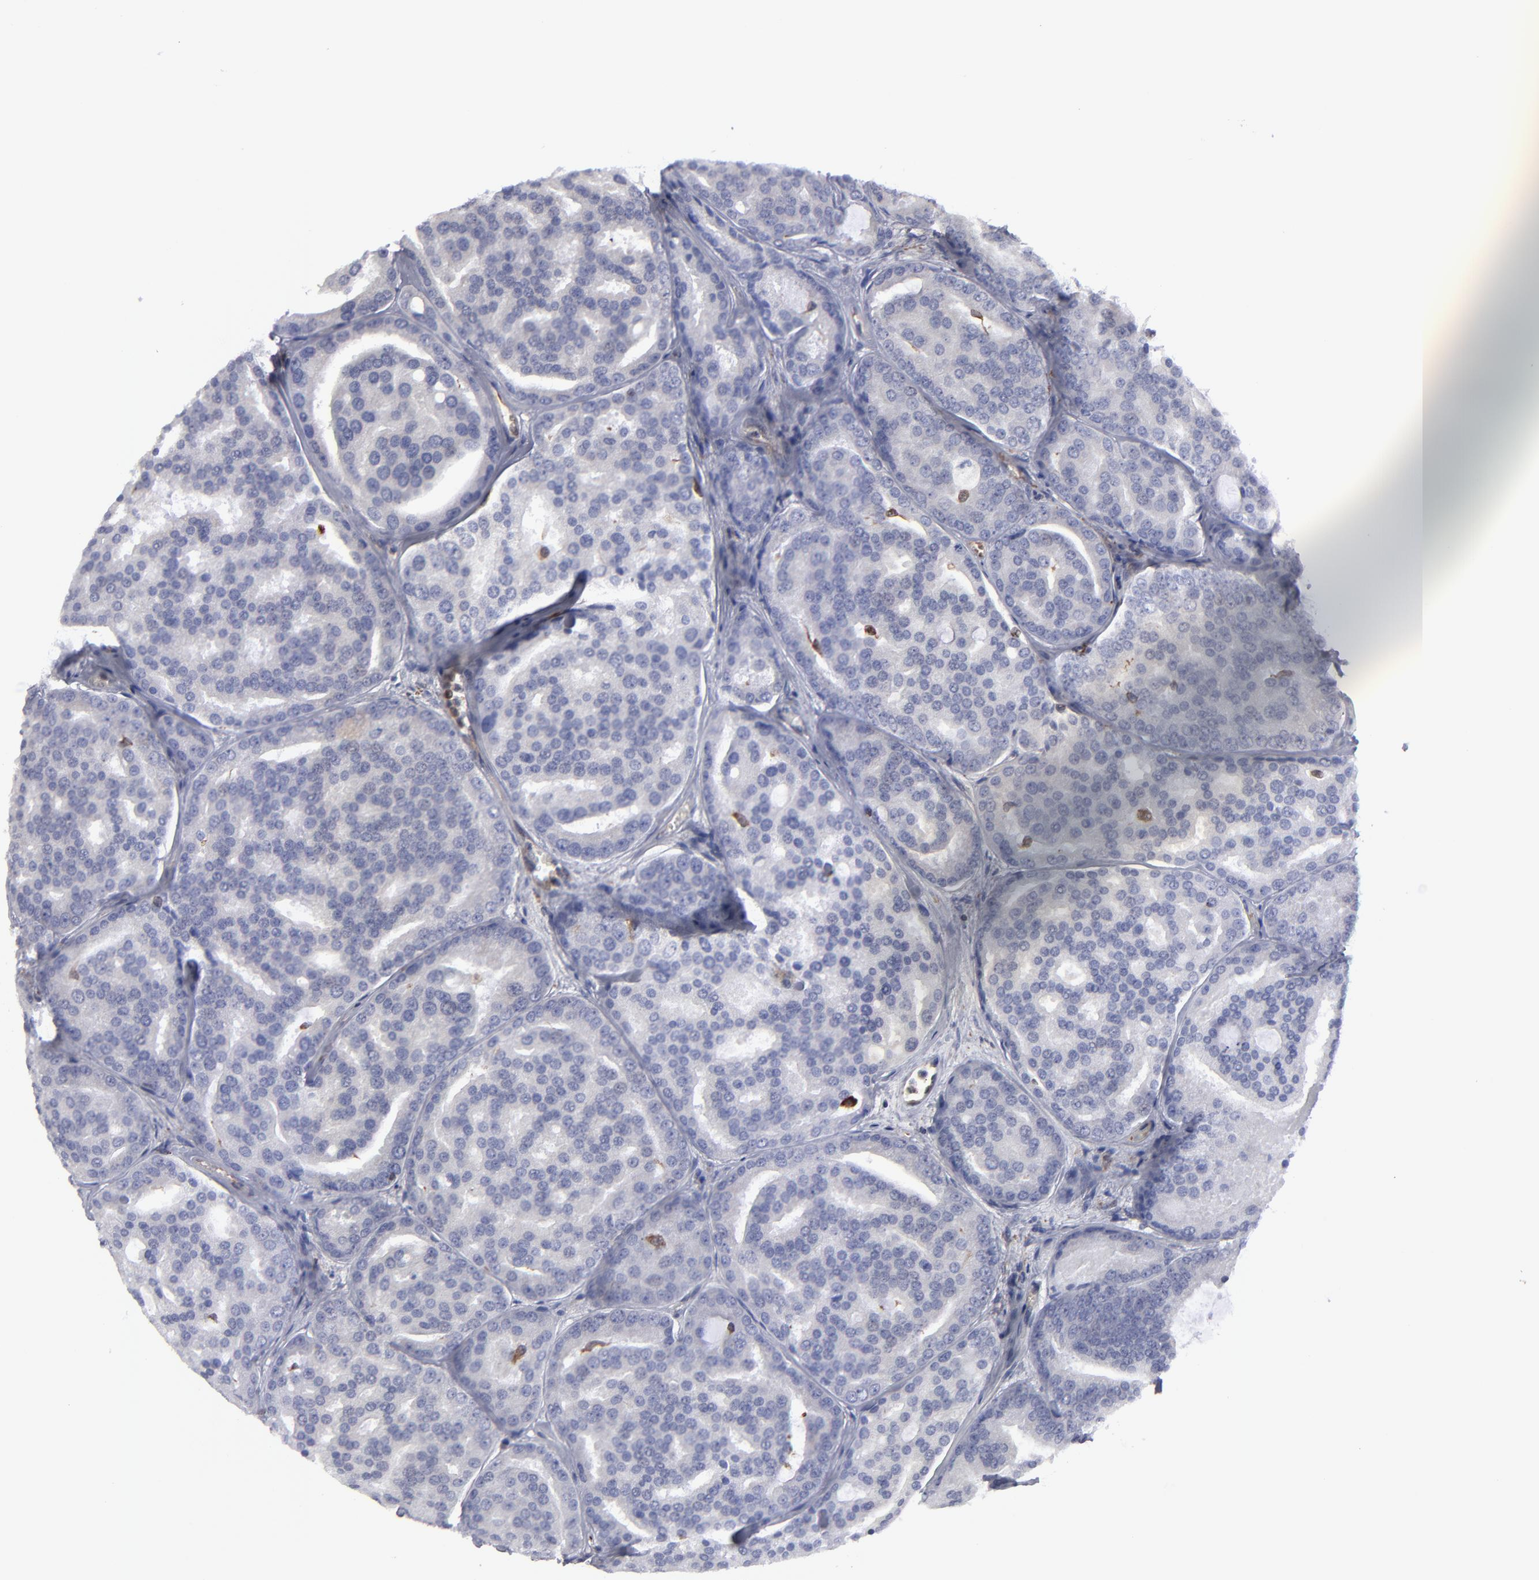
{"staining": {"intensity": "negative", "quantity": "none", "location": "none"}, "tissue": "prostate cancer", "cell_type": "Tumor cells", "image_type": "cancer", "snomed": [{"axis": "morphology", "description": "Adenocarcinoma, High grade"}, {"axis": "topography", "description": "Prostate"}], "caption": "Image shows no significant protein expression in tumor cells of adenocarcinoma (high-grade) (prostate).", "gene": "TMX1", "patient": {"sex": "male", "age": 64}}